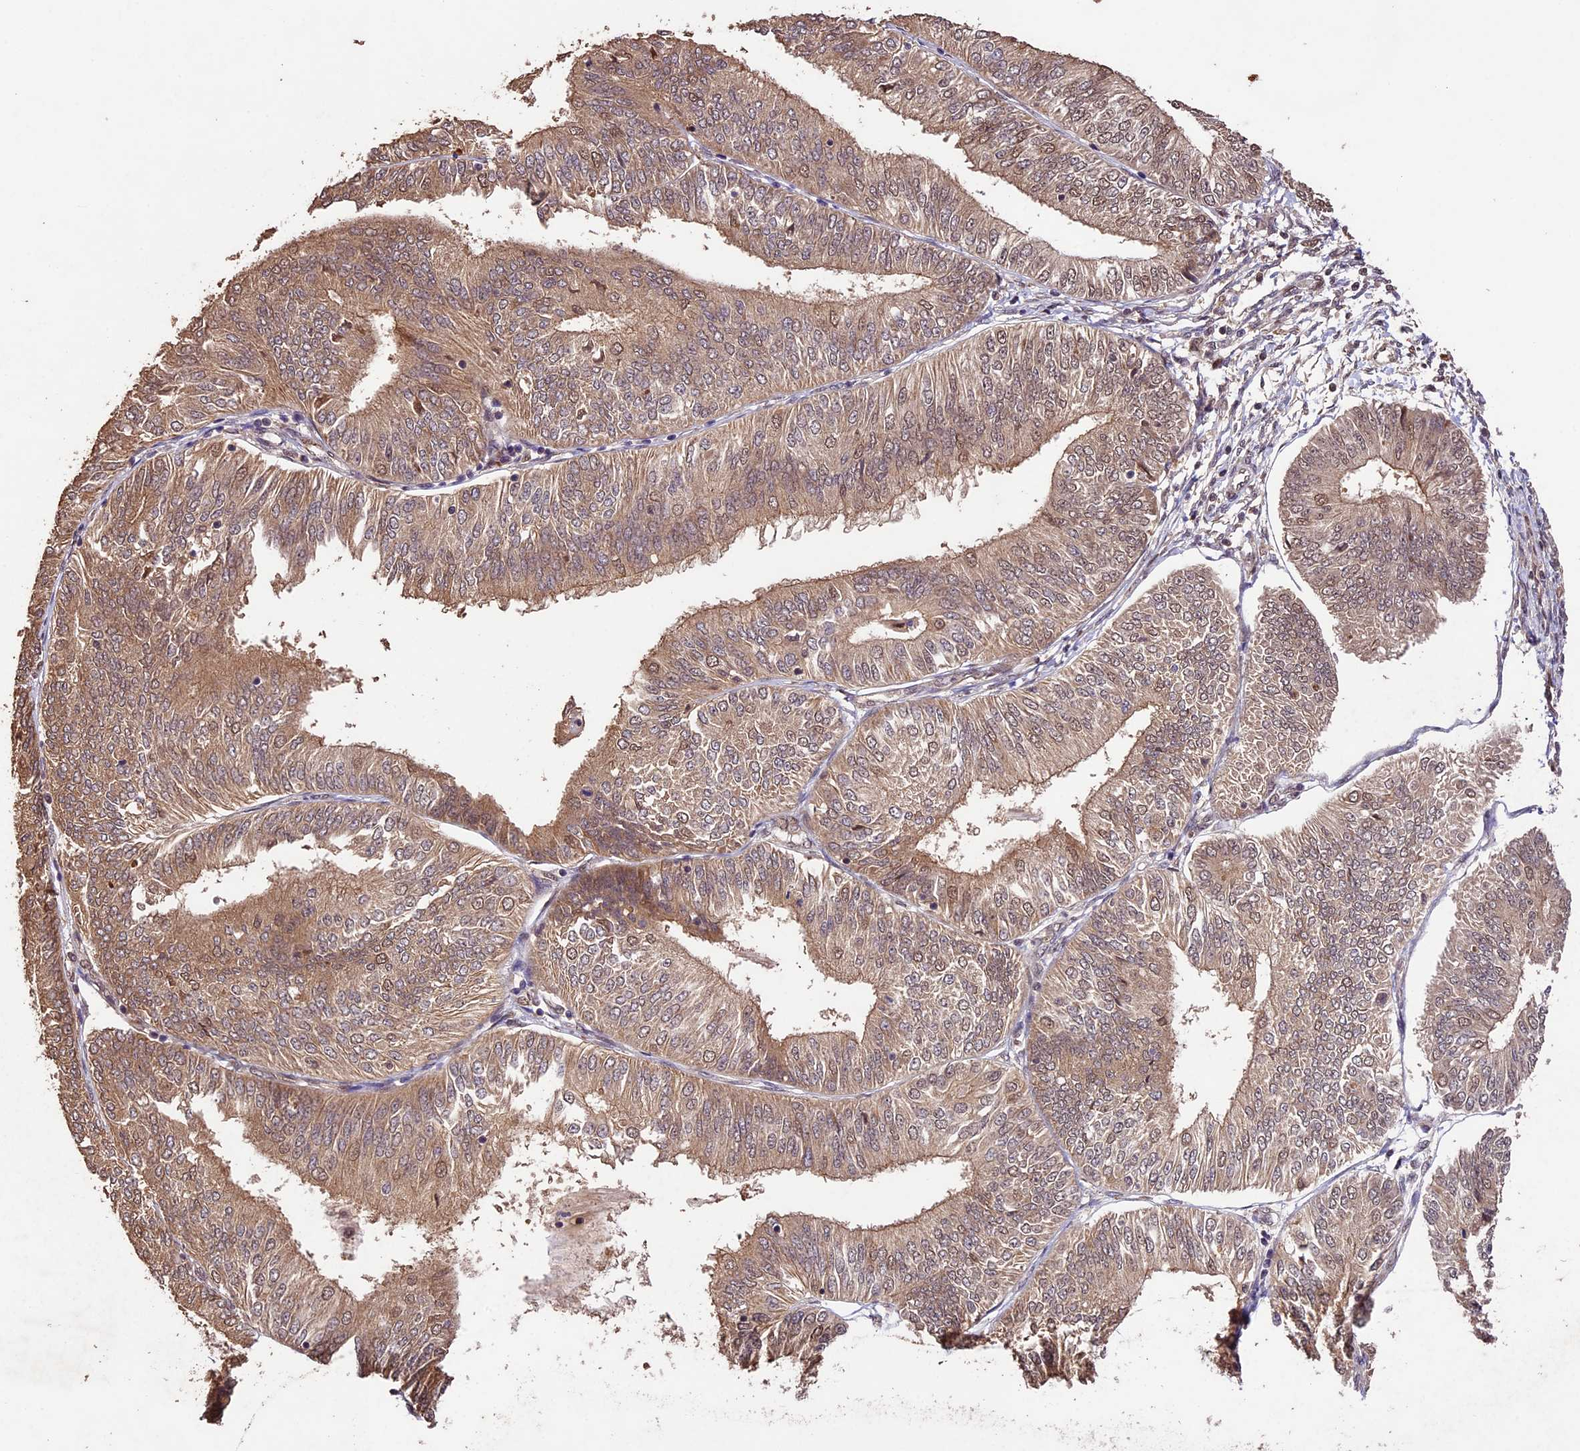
{"staining": {"intensity": "moderate", "quantity": ">75%", "location": "cytoplasmic/membranous,nuclear"}, "tissue": "endometrial cancer", "cell_type": "Tumor cells", "image_type": "cancer", "snomed": [{"axis": "morphology", "description": "Adenocarcinoma, NOS"}, {"axis": "topography", "description": "Endometrium"}], "caption": "Moderate cytoplasmic/membranous and nuclear staining is present in approximately >75% of tumor cells in adenocarcinoma (endometrial). (Brightfield microscopy of DAB IHC at high magnification).", "gene": "CDKN2AIP", "patient": {"sex": "female", "age": 58}}